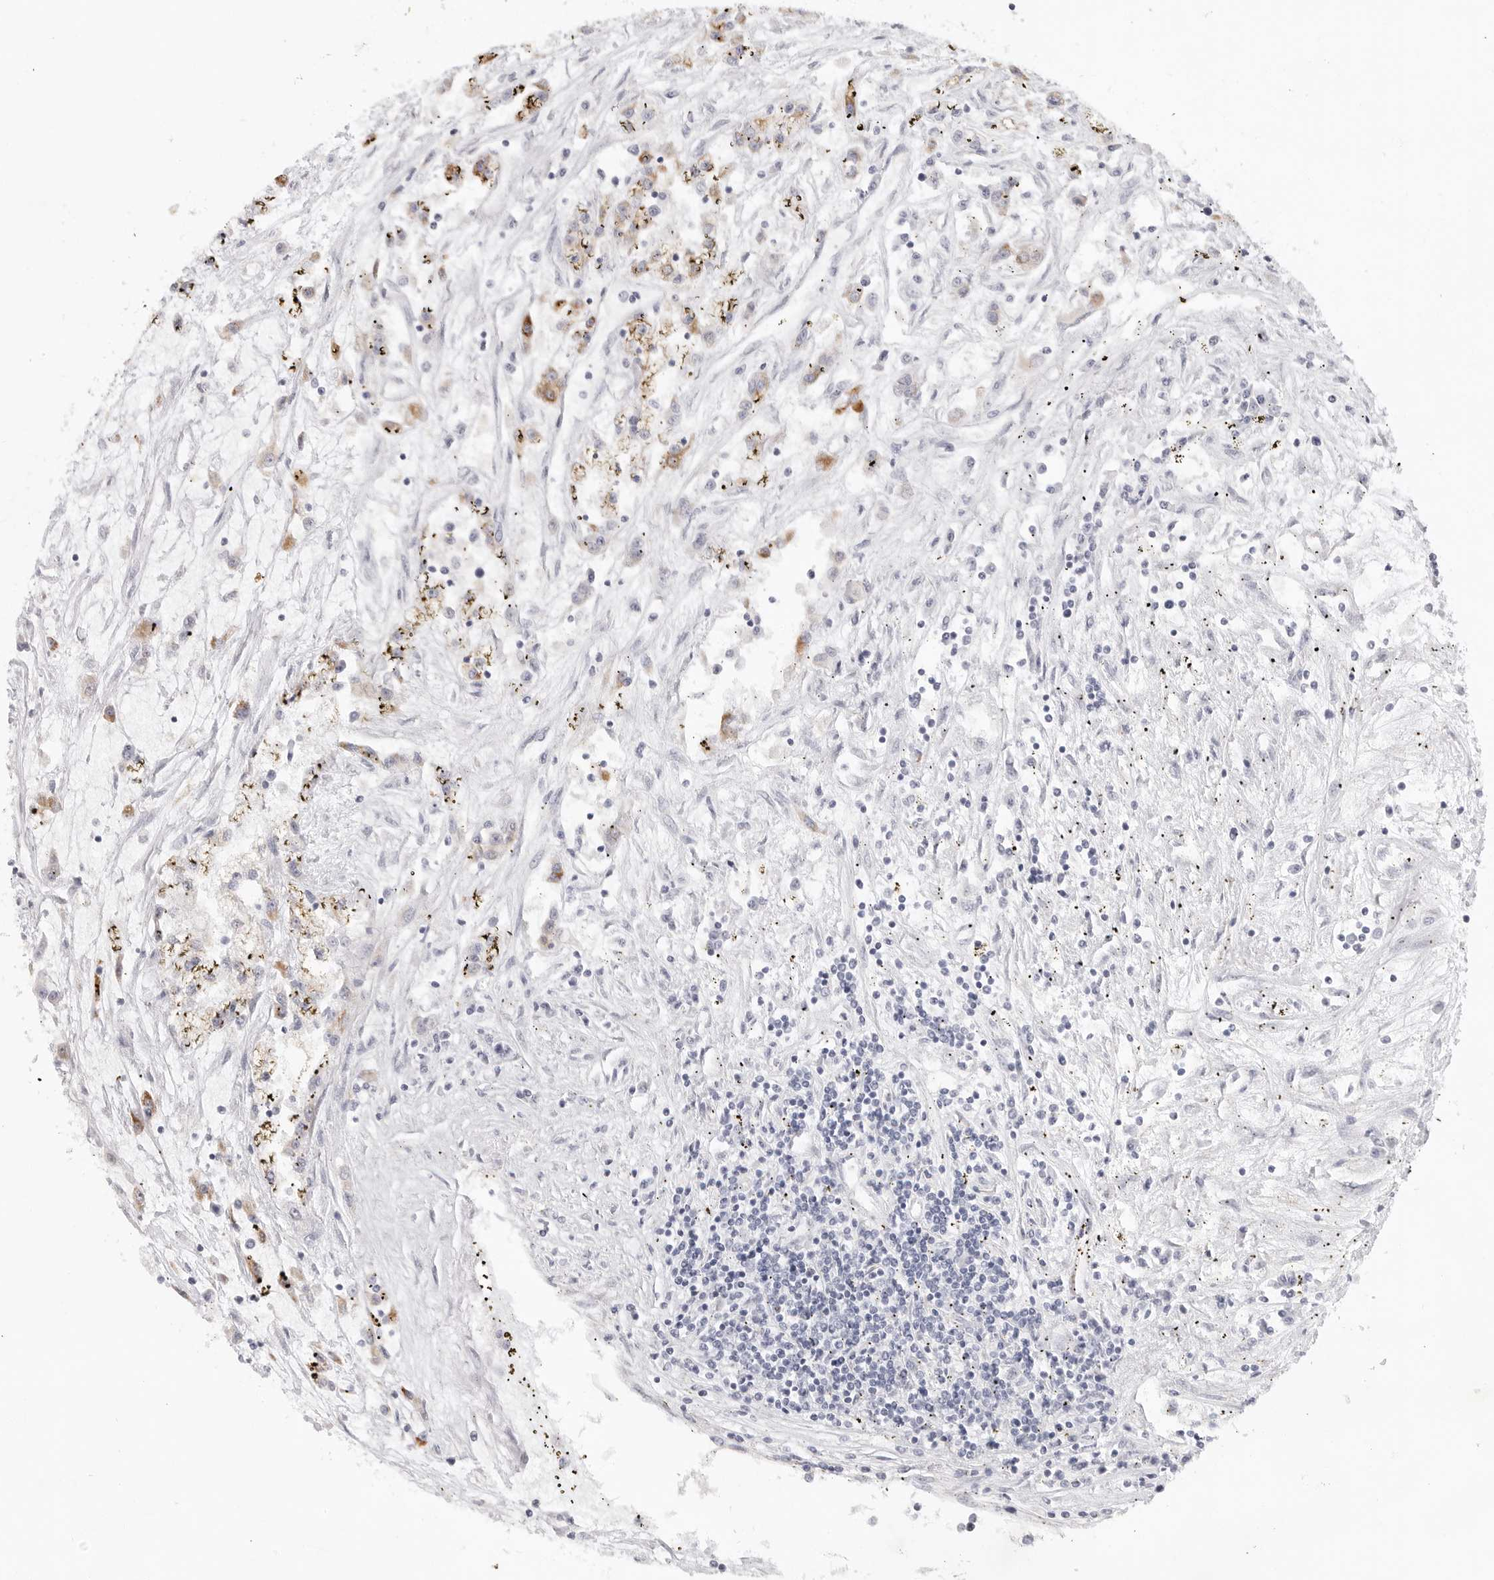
{"staining": {"intensity": "weak", "quantity": "<25%", "location": "cytoplasmic/membranous"}, "tissue": "renal cancer", "cell_type": "Tumor cells", "image_type": "cancer", "snomed": [{"axis": "morphology", "description": "Adenocarcinoma, NOS"}, {"axis": "topography", "description": "Kidney"}], "caption": "Protein analysis of renal adenocarcinoma demonstrates no significant staining in tumor cells.", "gene": "ELP3", "patient": {"sex": "female", "age": 52}}